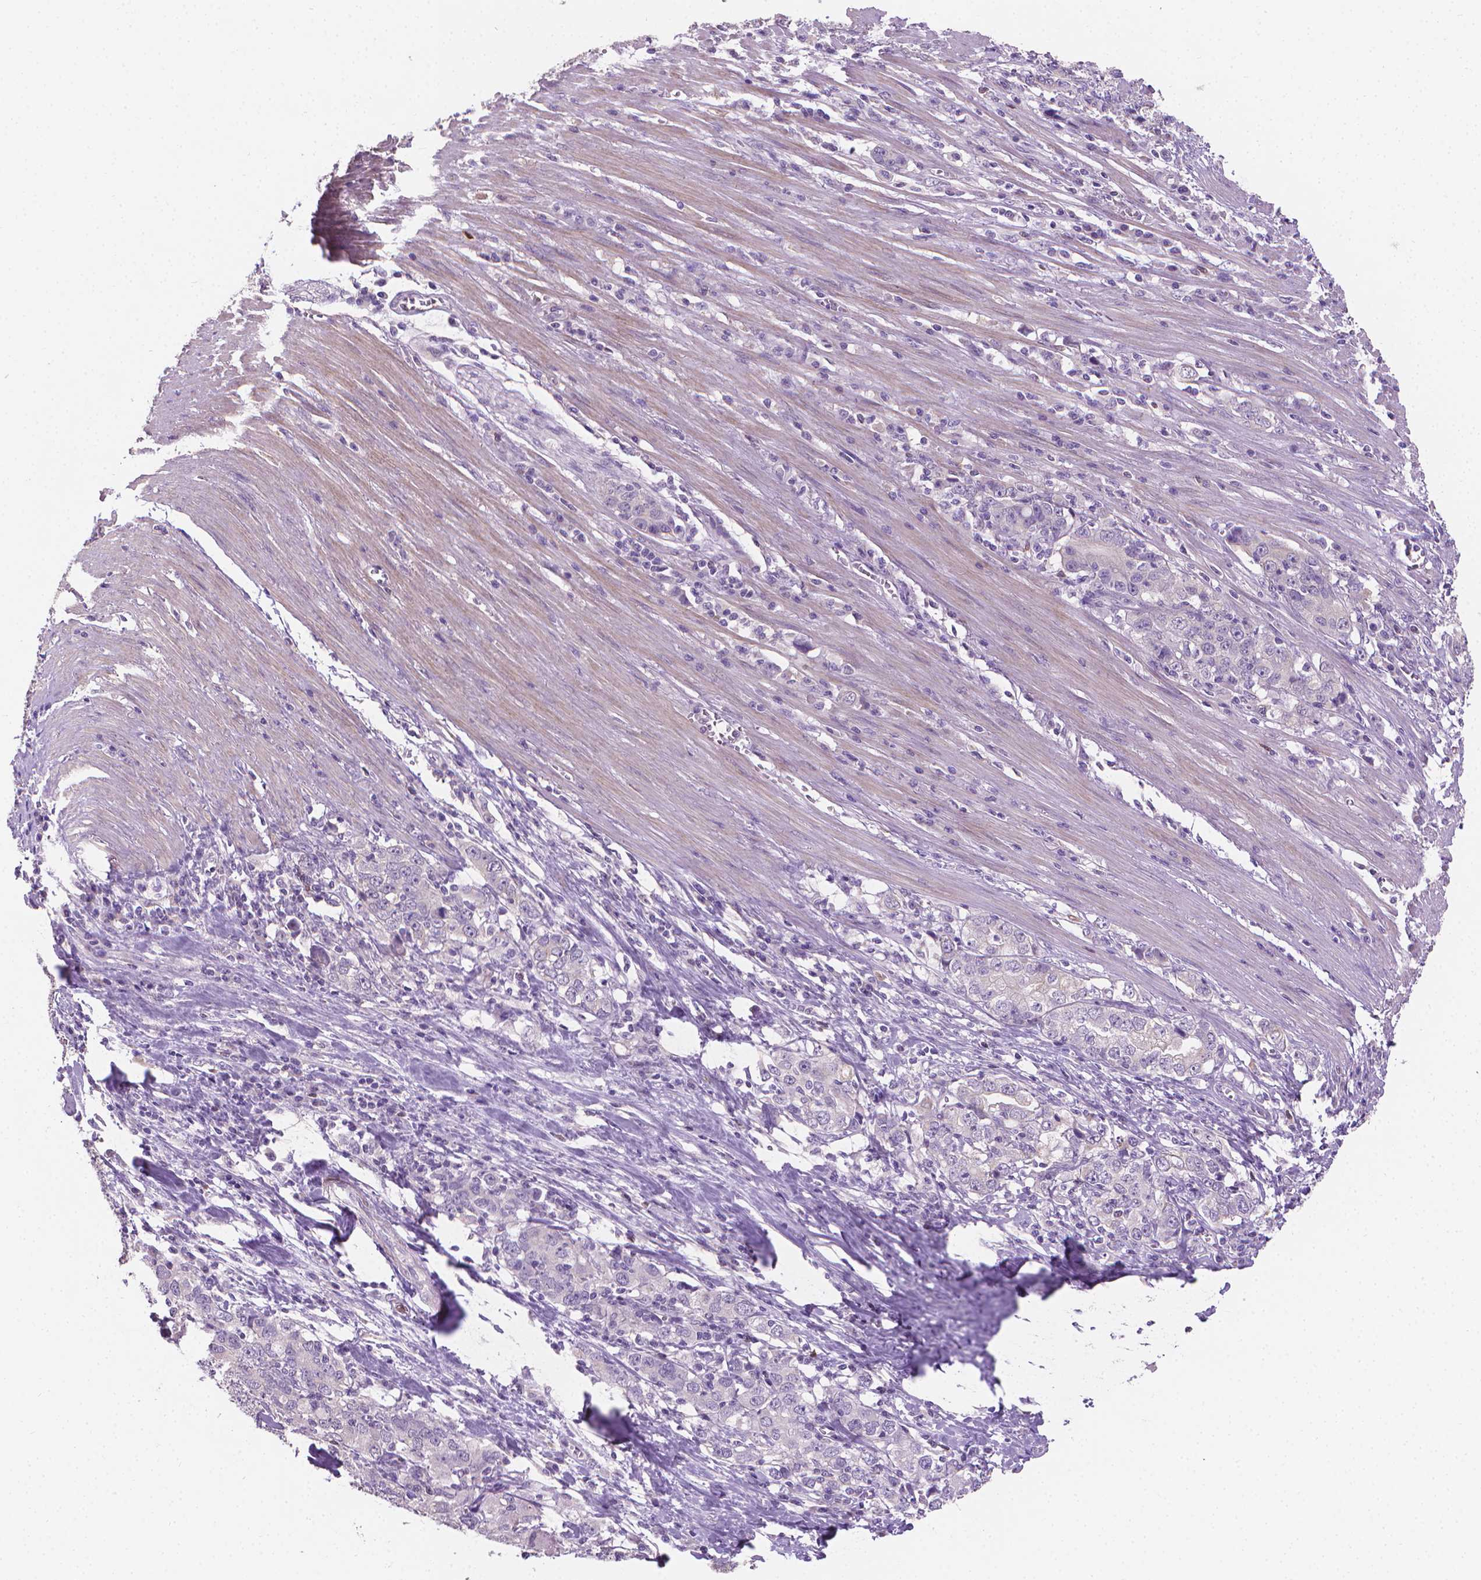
{"staining": {"intensity": "negative", "quantity": "none", "location": "none"}, "tissue": "stomach cancer", "cell_type": "Tumor cells", "image_type": "cancer", "snomed": [{"axis": "morphology", "description": "Adenocarcinoma, NOS"}, {"axis": "topography", "description": "Stomach, lower"}], "caption": "The immunohistochemistry (IHC) micrograph has no significant positivity in tumor cells of stomach cancer (adenocarcinoma) tissue.", "gene": "GSDMA", "patient": {"sex": "female", "age": 72}}